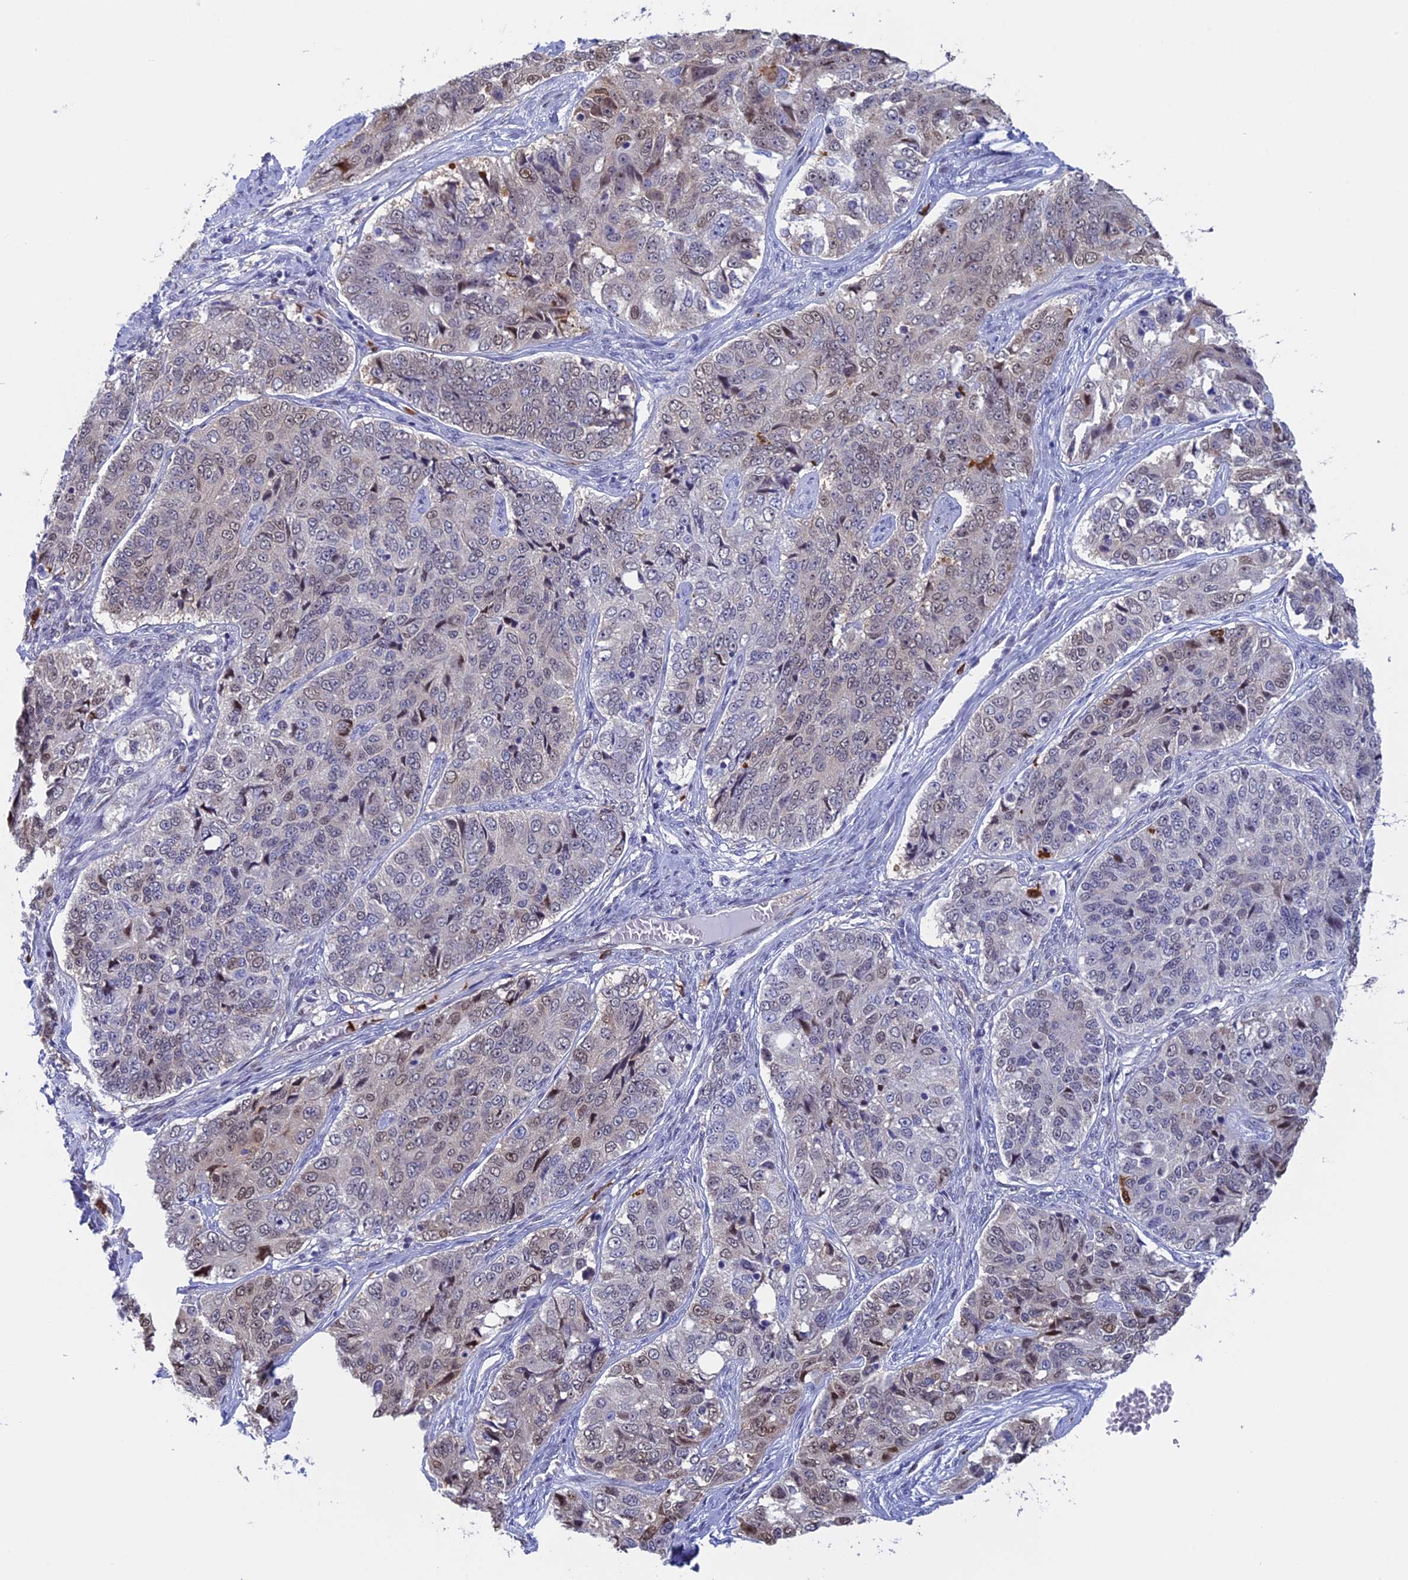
{"staining": {"intensity": "moderate", "quantity": "<25%", "location": "nuclear"}, "tissue": "ovarian cancer", "cell_type": "Tumor cells", "image_type": "cancer", "snomed": [{"axis": "morphology", "description": "Carcinoma, endometroid"}, {"axis": "topography", "description": "Ovary"}], "caption": "Immunohistochemical staining of human ovarian cancer demonstrates low levels of moderate nuclear protein staining in approximately <25% of tumor cells.", "gene": "SLC26A1", "patient": {"sex": "female", "age": 51}}